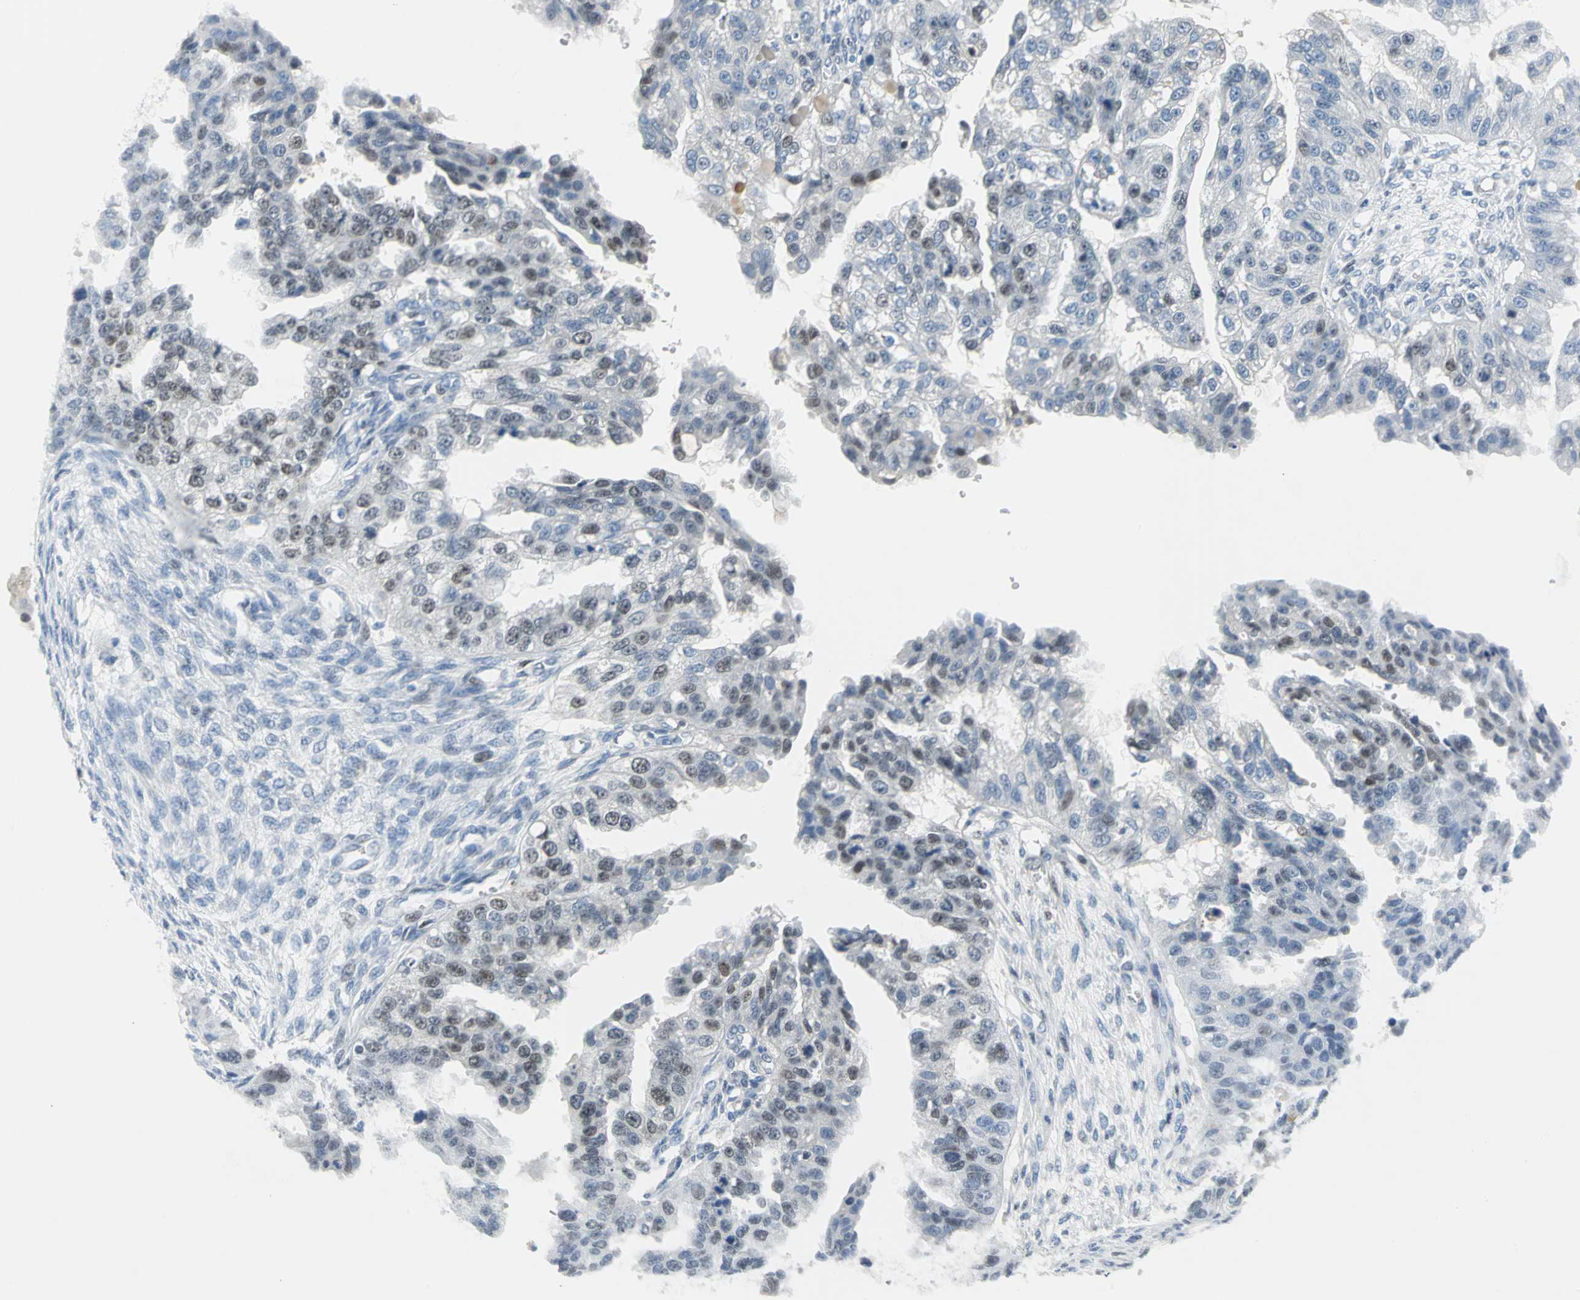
{"staining": {"intensity": "moderate", "quantity": "25%-75%", "location": "nuclear"}, "tissue": "ovarian cancer", "cell_type": "Tumor cells", "image_type": "cancer", "snomed": [{"axis": "morphology", "description": "Cystadenocarcinoma, serous, NOS"}, {"axis": "topography", "description": "Ovary"}], "caption": "Serous cystadenocarcinoma (ovarian) was stained to show a protein in brown. There is medium levels of moderate nuclear expression in about 25%-75% of tumor cells. (DAB (3,3'-diaminobenzidine) IHC with brightfield microscopy, high magnification).", "gene": "MCM3", "patient": {"sex": "female", "age": 58}}